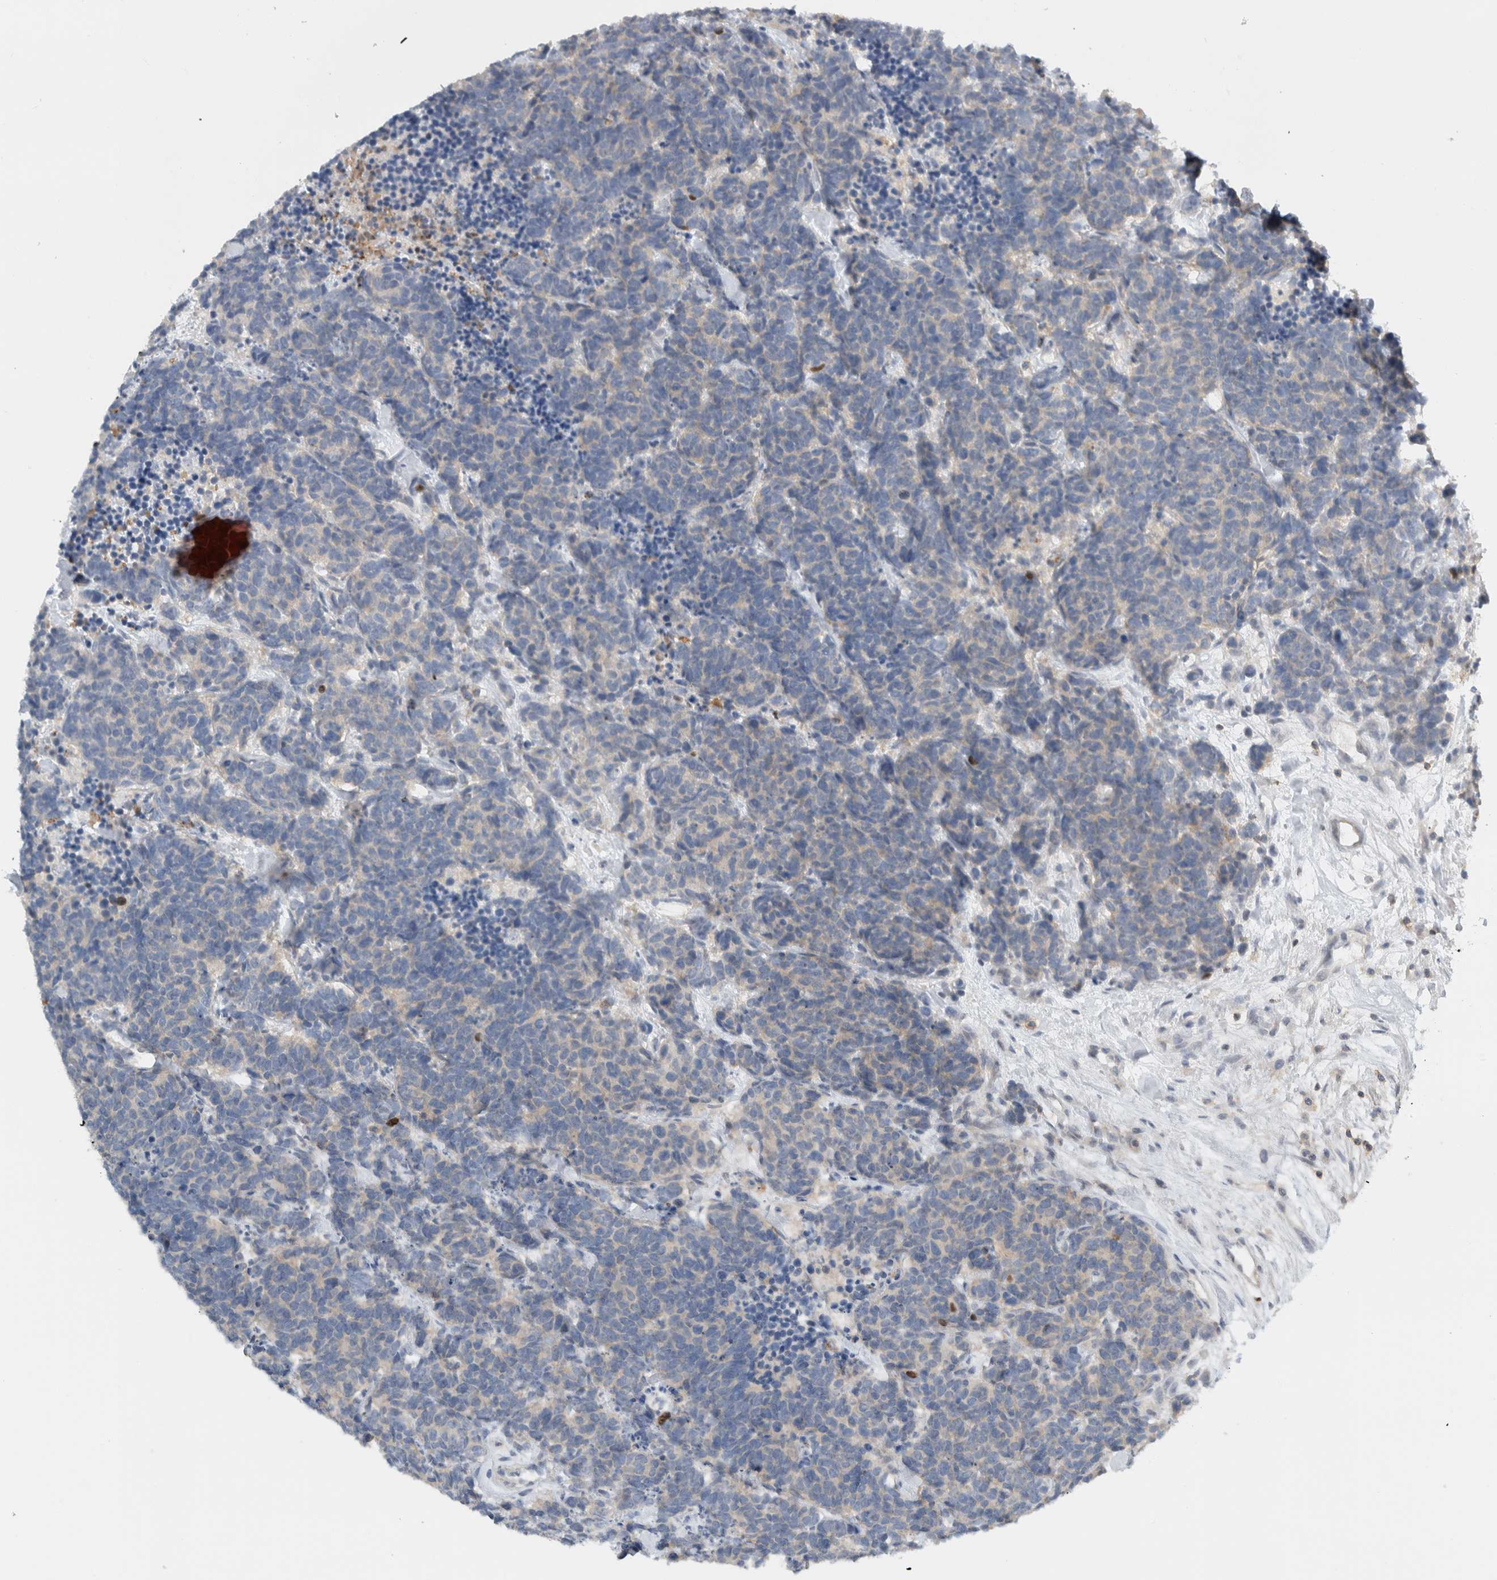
{"staining": {"intensity": "negative", "quantity": "none", "location": "none"}, "tissue": "carcinoid", "cell_type": "Tumor cells", "image_type": "cancer", "snomed": [{"axis": "morphology", "description": "Carcinoma, NOS"}, {"axis": "morphology", "description": "Carcinoid, malignant, NOS"}, {"axis": "topography", "description": "Urinary bladder"}], "caption": "DAB (3,3'-diaminobenzidine) immunohistochemical staining of carcinoid demonstrates no significant positivity in tumor cells.", "gene": "ERCC6L2", "patient": {"sex": "male", "age": 57}}